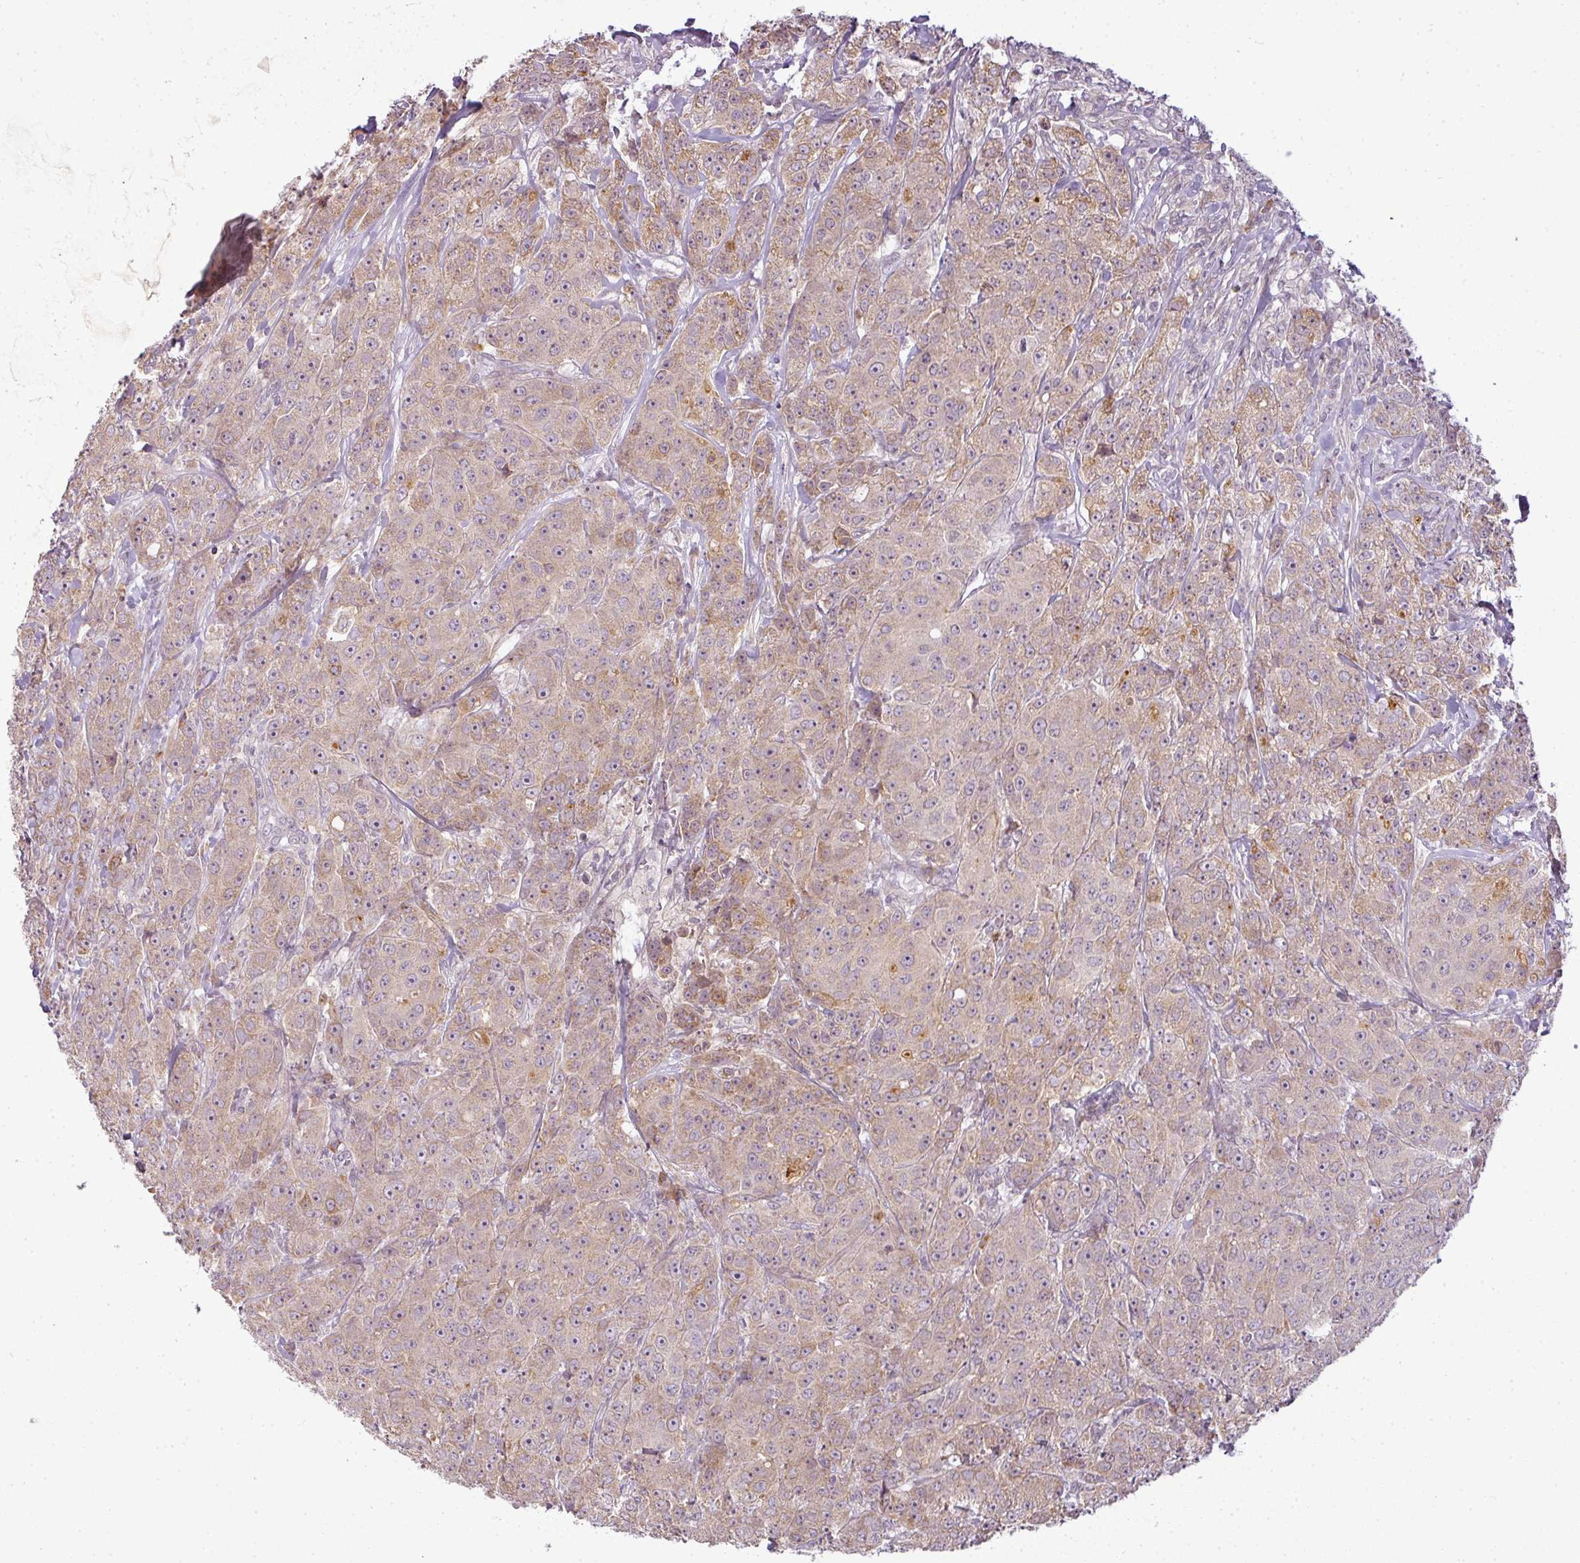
{"staining": {"intensity": "moderate", "quantity": ">75%", "location": "cytoplasmic/membranous"}, "tissue": "breast cancer", "cell_type": "Tumor cells", "image_type": "cancer", "snomed": [{"axis": "morphology", "description": "Duct carcinoma"}, {"axis": "topography", "description": "Breast"}], "caption": "This is an image of IHC staining of infiltrating ductal carcinoma (breast), which shows moderate staining in the cytoplasmic/membranous of tumor cells.", "gene": "LY75", "patient": {"sex": "female", "age": 43}}